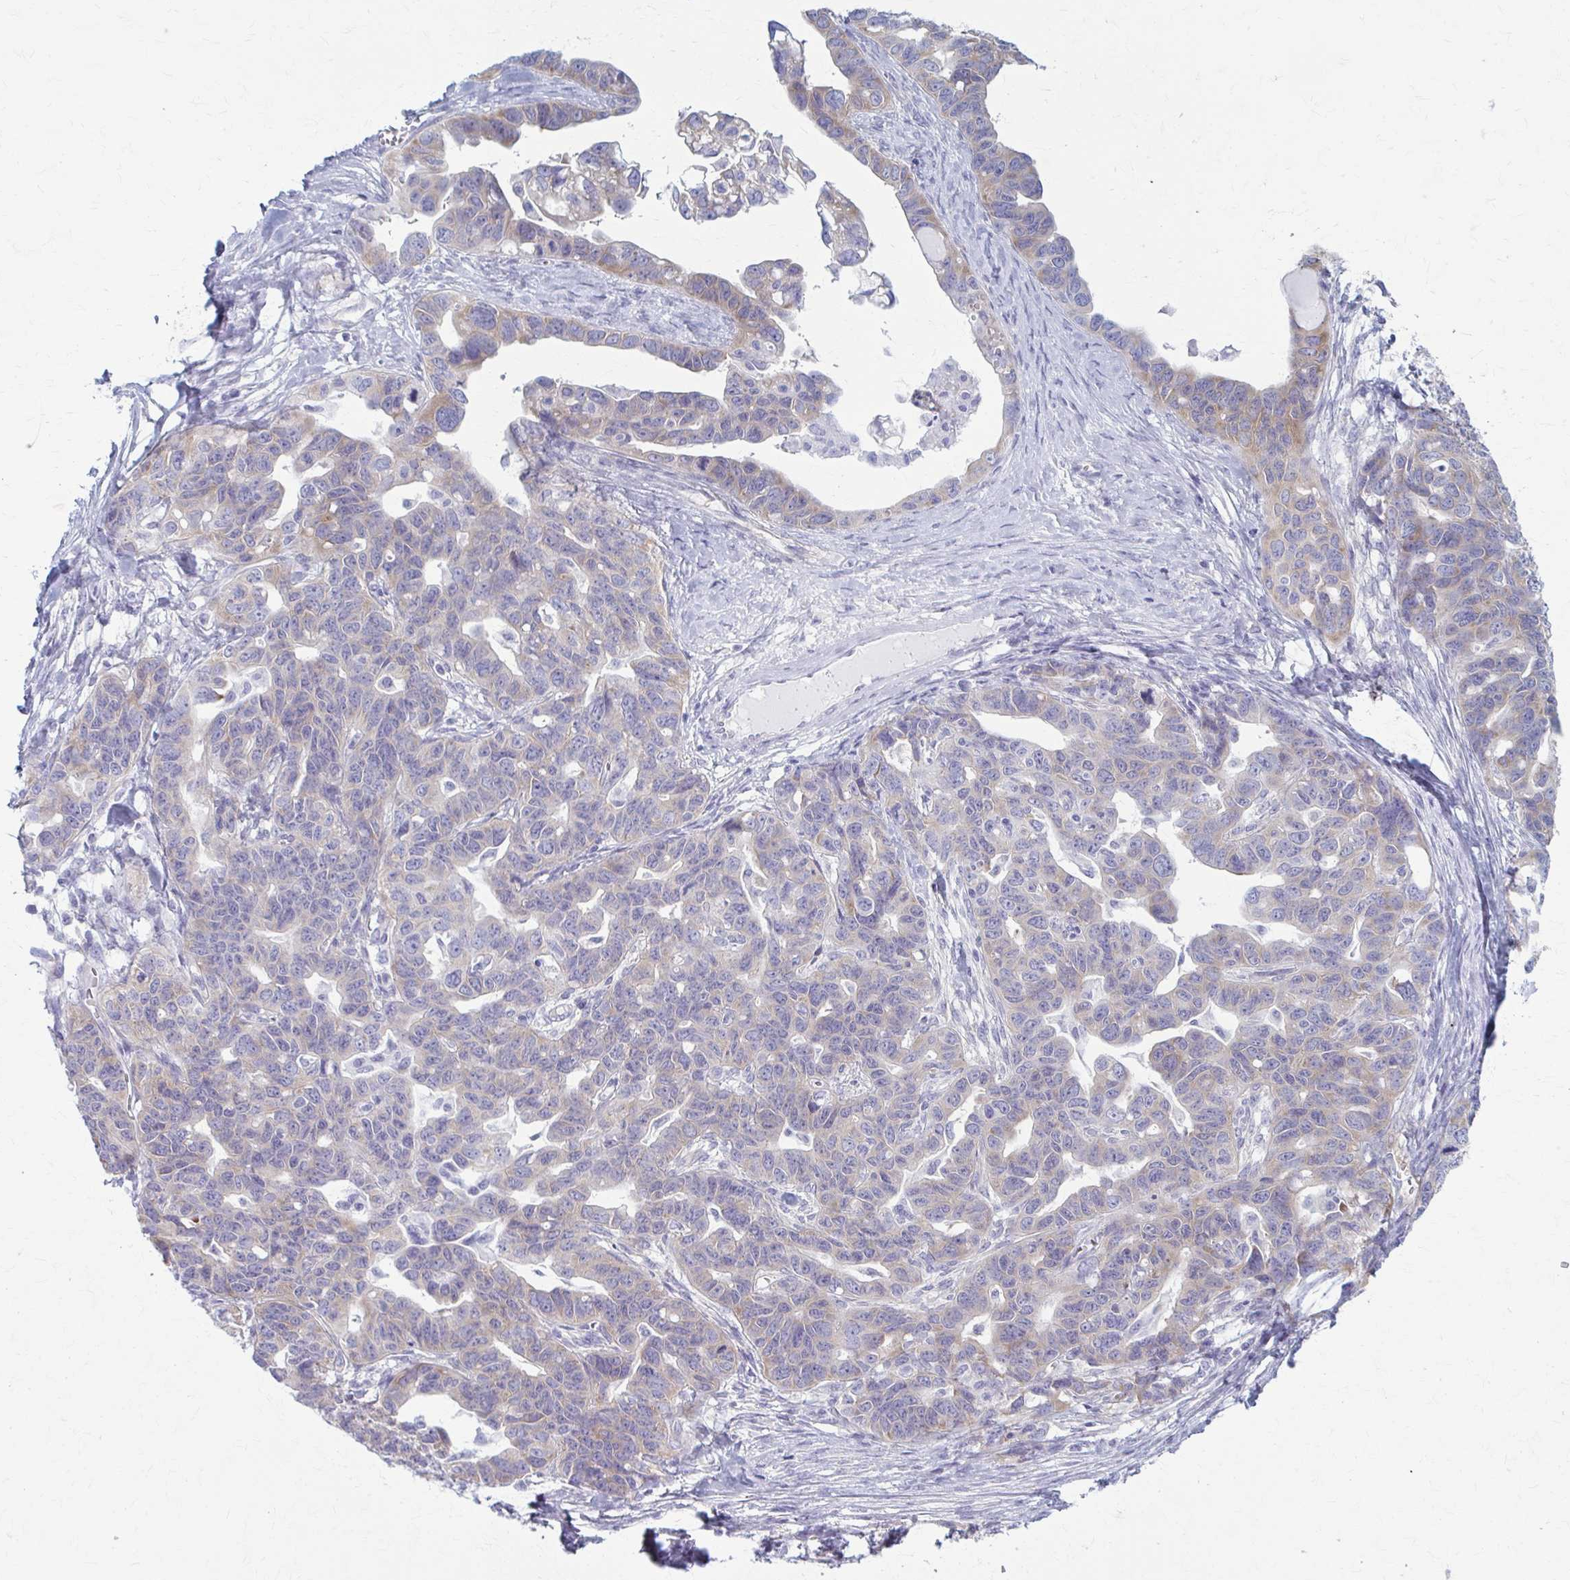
{"staining": {"intensity": "weak", "quantity": "<25%", "location": "cytoplasmic/membranous"}, "tissue": "ovarian cancer", "cell_type": "Tumor cells", "image_type": "cancer", "snomed": [{"axis": "morphology", "description": "Cystadenocarcinoma, serous, NOS"}, {"axis": "topography", "description": "Ovary"}], "caption": "The micrograph reveals no staining of tumor cells in ovarian cancer.", "gene": "PRKRA", "patient": {"sex": "female", "age": 69}}